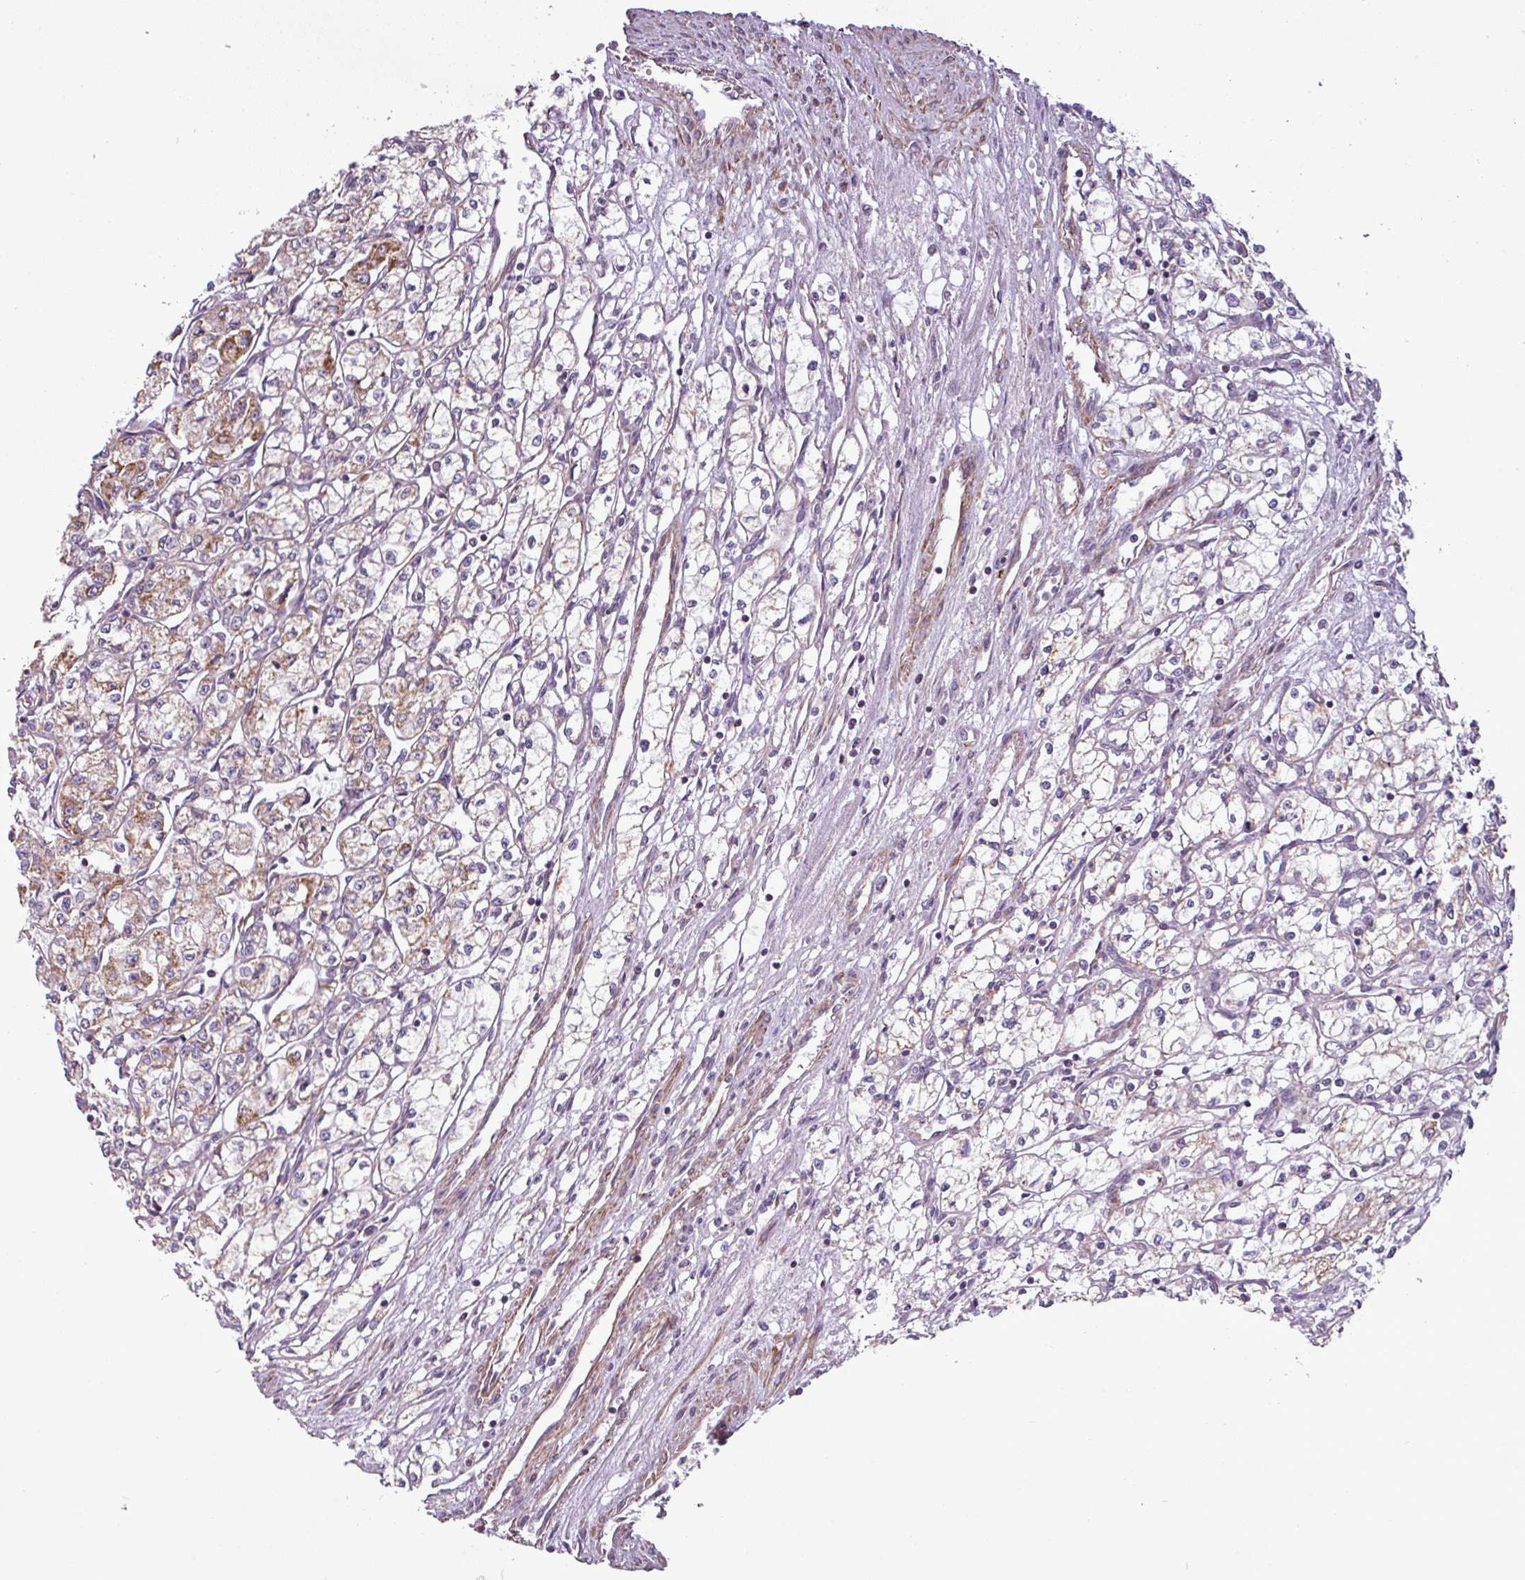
{"staining": {"intensity": "moderate", "quantity": "<25%", "location": "cytoplasmic/membranous"}, "tissue": "renal cancer", "cell_type": "Tumor cells", "image_type": "cancer", "snomed": [{"axis": "morphology", "description": "Adenocarcinoma, NOS"}, {"axis": "topography", "description": "Kidney"}], "caption": "Renal adenocarcinoma stained for a protein reveals moderate cytoplasmic/membranous positivity in tumor cells.", "gene": "BTN2A2", "patient": {"sex": "male", "age": 59}}